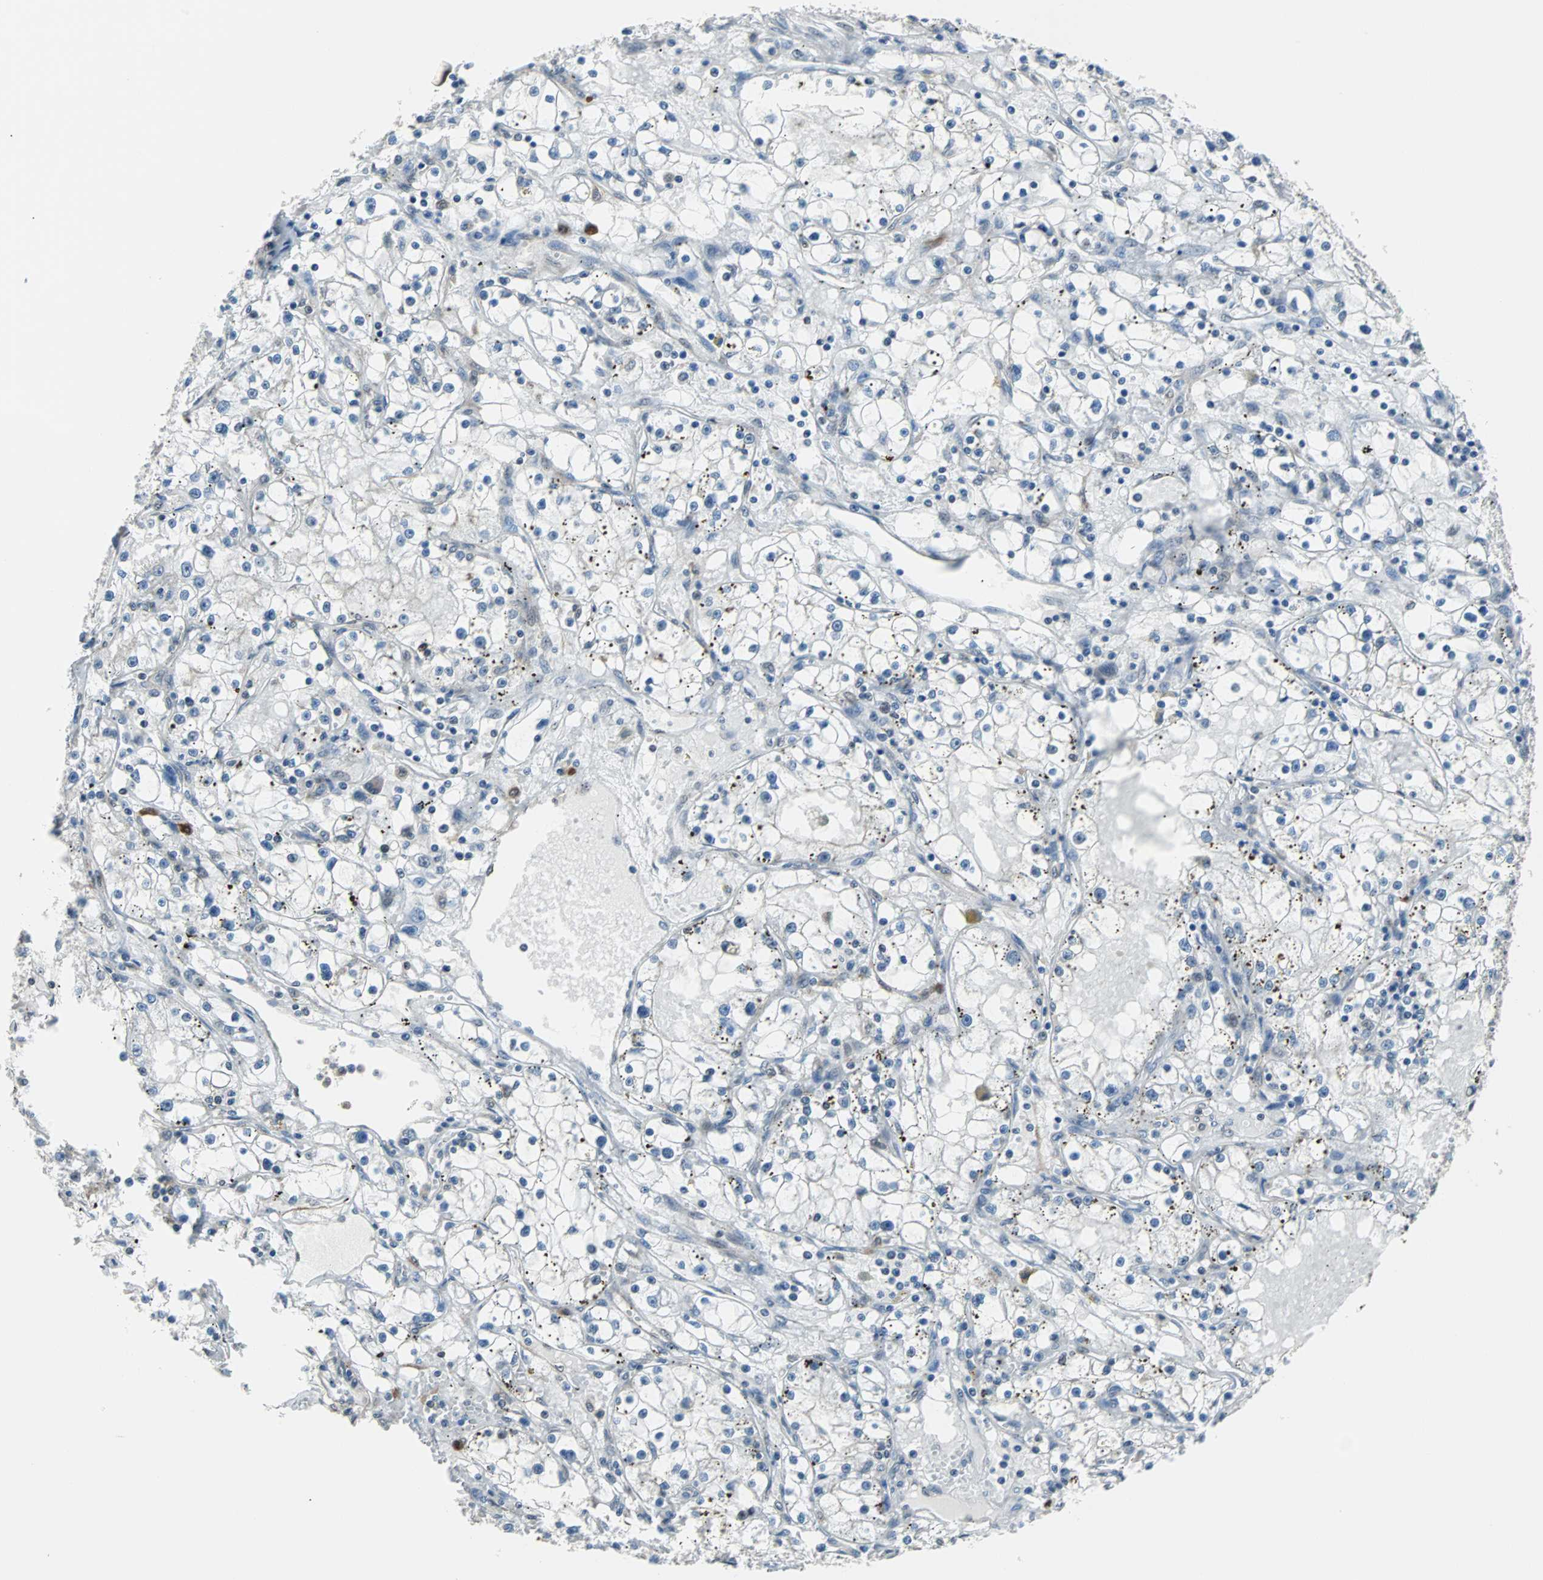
{"staining": {"intensity": "negative", "quantity": "none", "location": "none"}, "tissue": "renal cancer", "cell_type": "Tumor cells", "image_type": "cancer", "snomed": [{"axis": "morphology", "description": "Adenocarcinoma, NOS"}, {"axis": "topography", "description": "Kidney"}], "caption": "The image exhibits no significant positivity in tumor cells of renal cancer (adenocarcinoma). (IHC, brightfield microscopy, high magnification).", "gene": "VCP", "patient": {"sex": "male", "age": 56}}